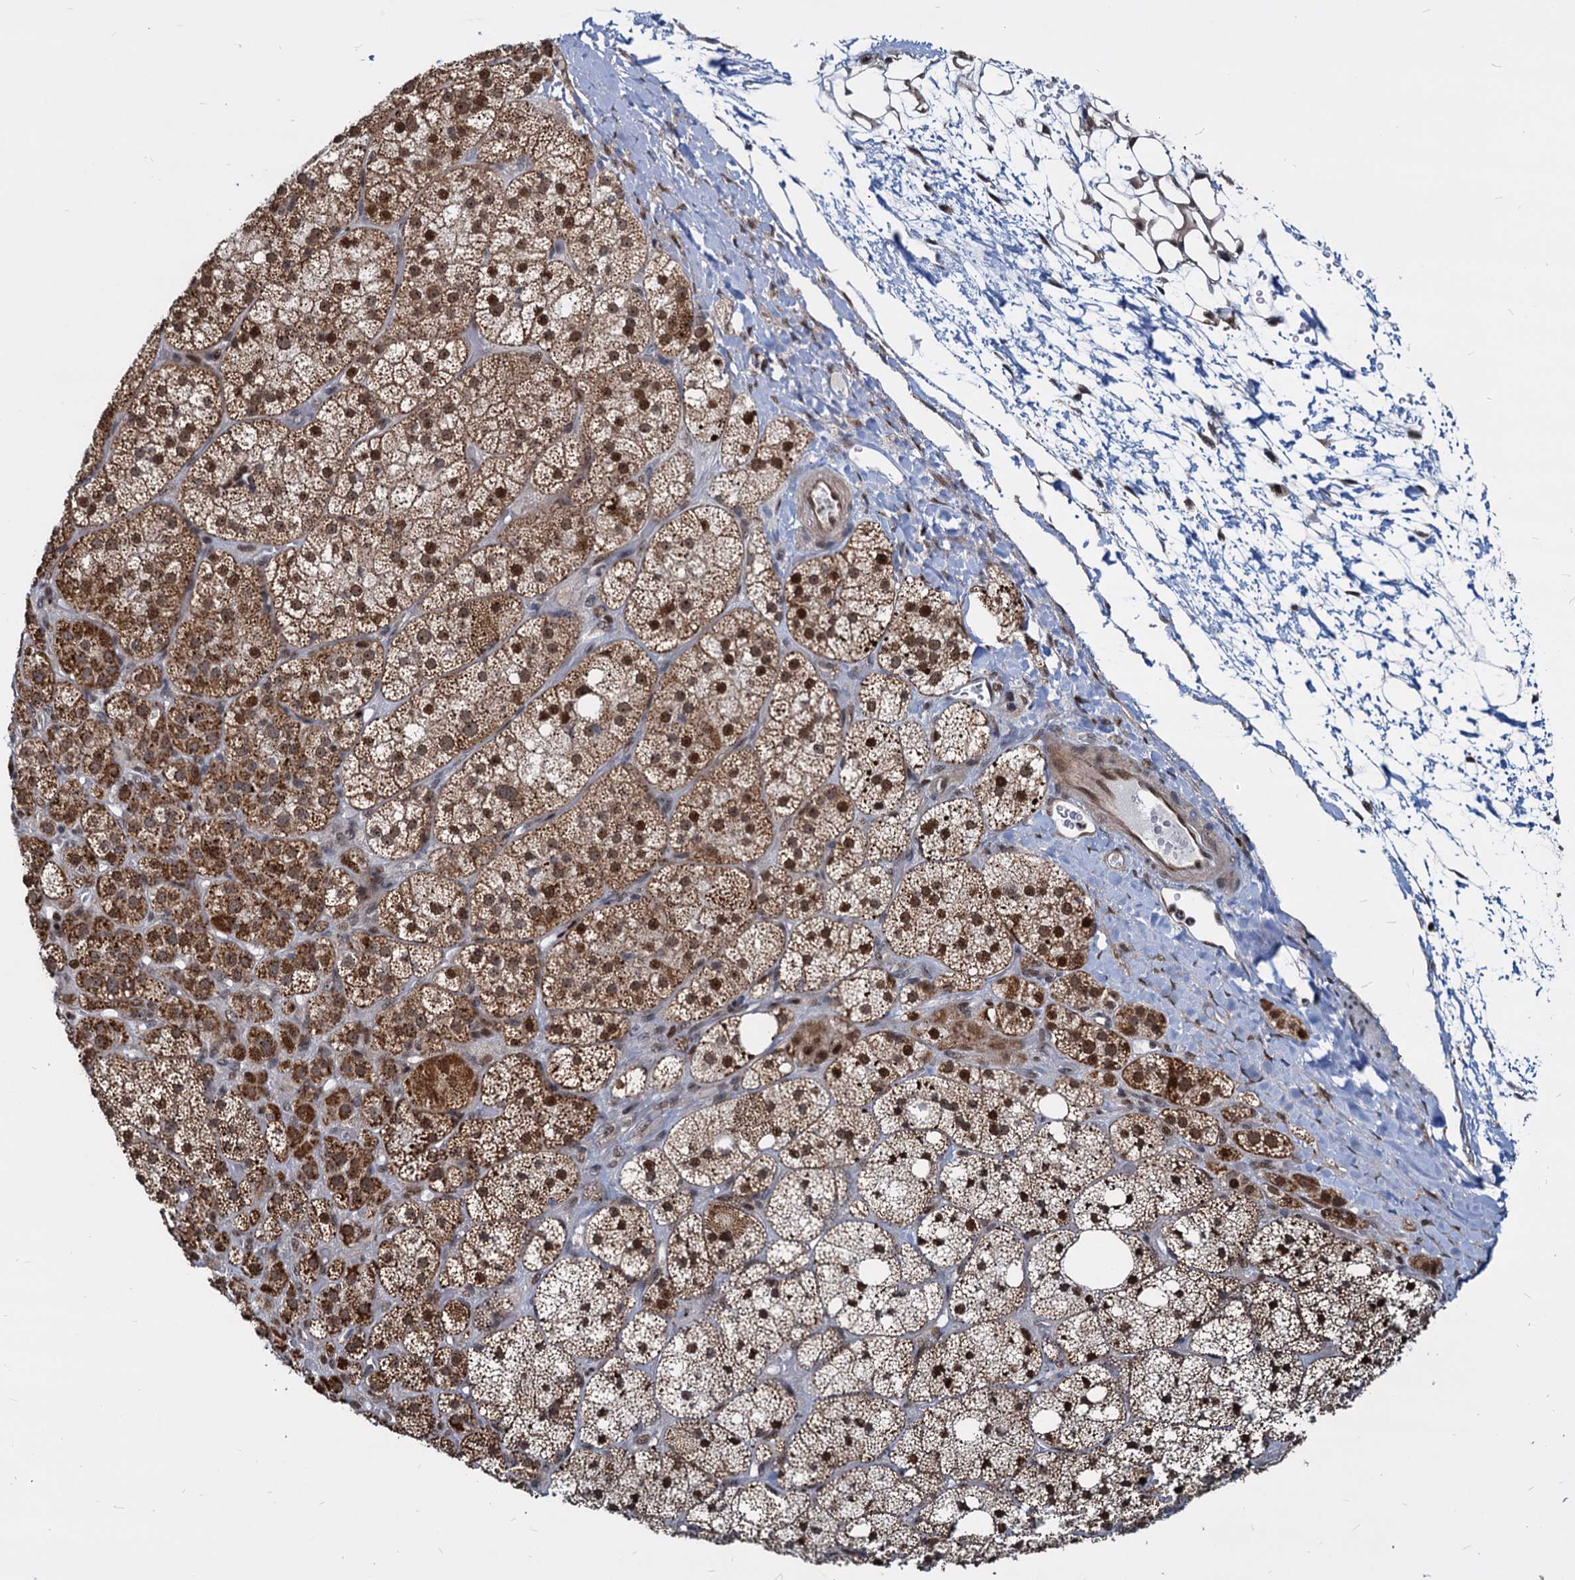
{"staining": {"intensity": "moderate", "quantity": "25%-75%", "location": "cytoplasmic/membranous,nuclear"}, "tissue": "adrenal gland", "cell_type": "Glandular cells", "image_type": "normal", "snomed": [{"axis": "morphology", "description": "Normal tissue, NOS"}, {"axis": "topography", "description": "Adrenal gland"}], "caption": "Adrenal gland stained for a protein (brown) reveals moderate cytoplasmic/membranous,nuclear positive staining in about 25%-75% of glandular cells.", "gene": "UBLCP1", "patient": {"sex": "male", "age": 61}}